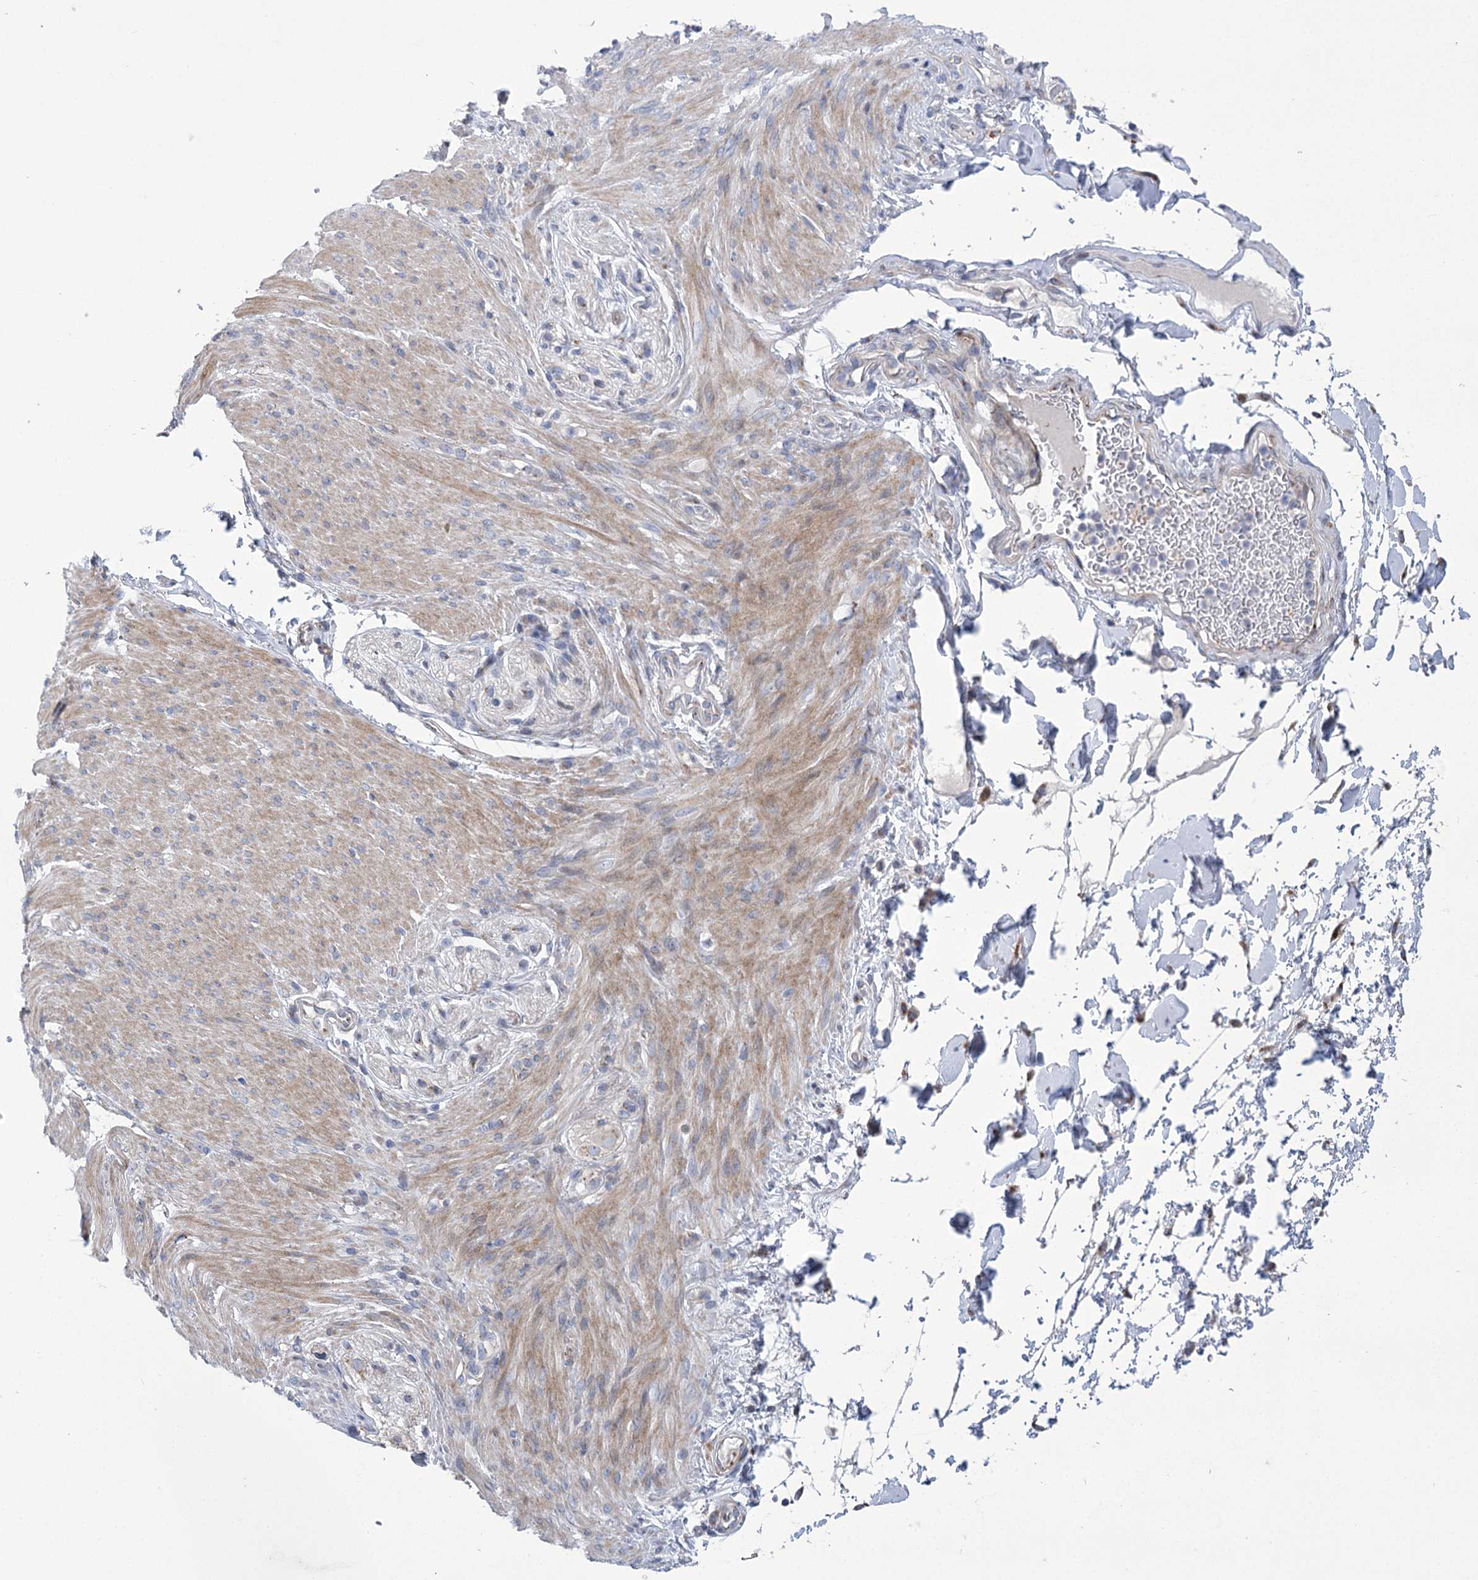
{"staining": {"intensity": "negative", "quantity": "none", "location": "none"}, "tissue": "adipose tissue", "cell_type": "Adipocytes", "image_type": "normal", "snomed": [{"axis": "morphology", "description": "Normal tissue, NOS"}, {"axis": "topography", "description": "Colon"}, {"axis": "topography", "description": "Peripheral nerve tissue"}], "caption": "The photomicrograph reveals no significant positivity in adipocytes of adipose tissue.", "gene": "NME7", "patient": {"sex": "female", "age": 61}}